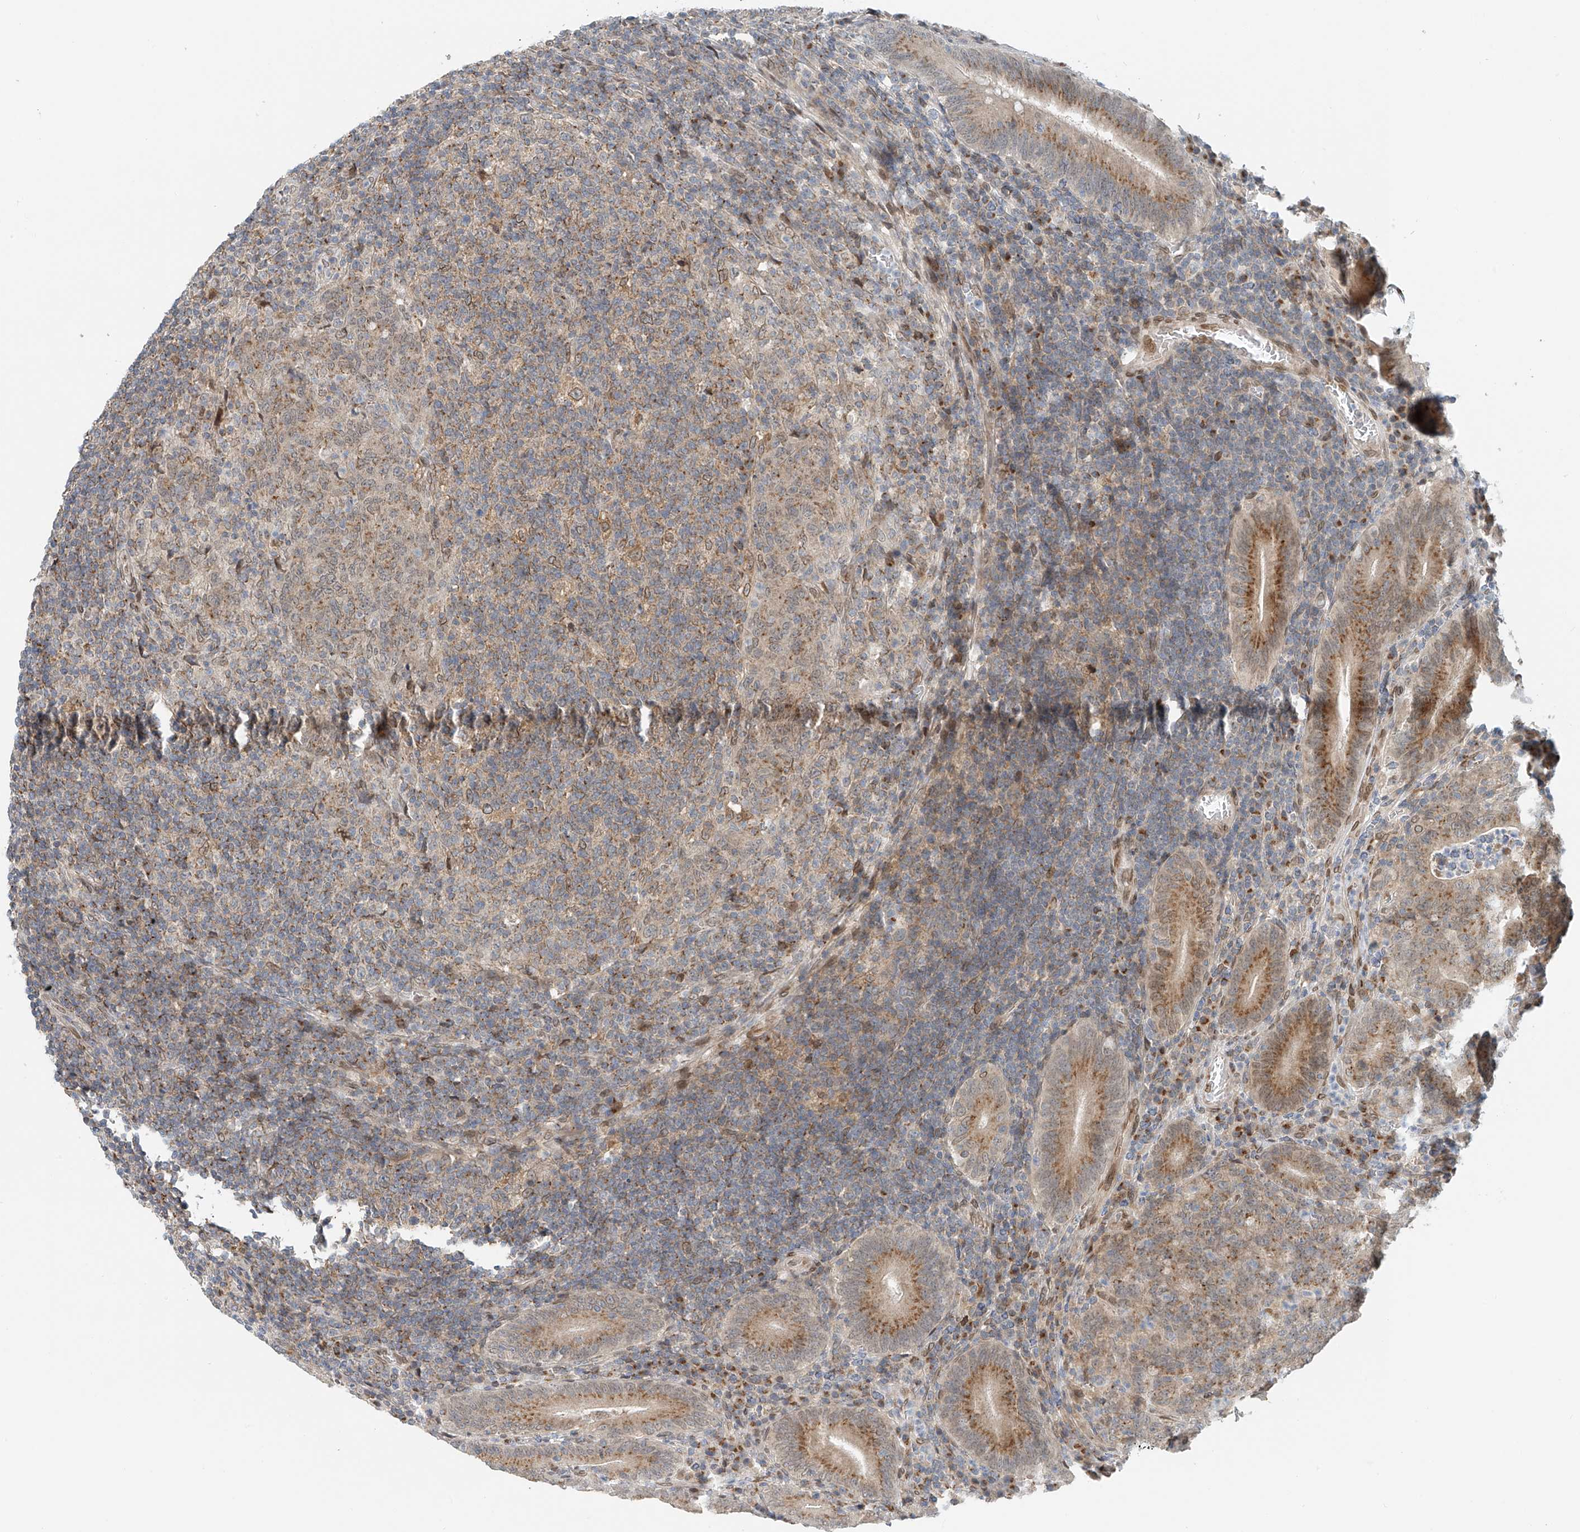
{"staining": {"intensity": "moderate", "quantity": ">75%", "location": "cytoplasmic/membranous"}, "tissue": "colorectal cancer", "cell_type": "Tumor cells", "image_type": "cancer", "snomed": [{"axis": "morphology", "description": "Normal tissue, NOS"}, {"axis": "morphology", "description": "Adenocarcinoma, NOS"}, {"axis": "topography", "description": "Colon"}], "caption": "Immunohistochemistry staining of adenocarcinoma (colorectal), which displays medium levels of moderate cytoplasmic/membranous staining in about >75% of tumor cells indicating moderate cytoplasmic/membranous protein expression. The staining was performed using DAB (brown) for protein detection and nuclei were counterstained in hematoxylin (blue).", "gene": "STARD9", "patient": {"sex": "female", "age": 75}}